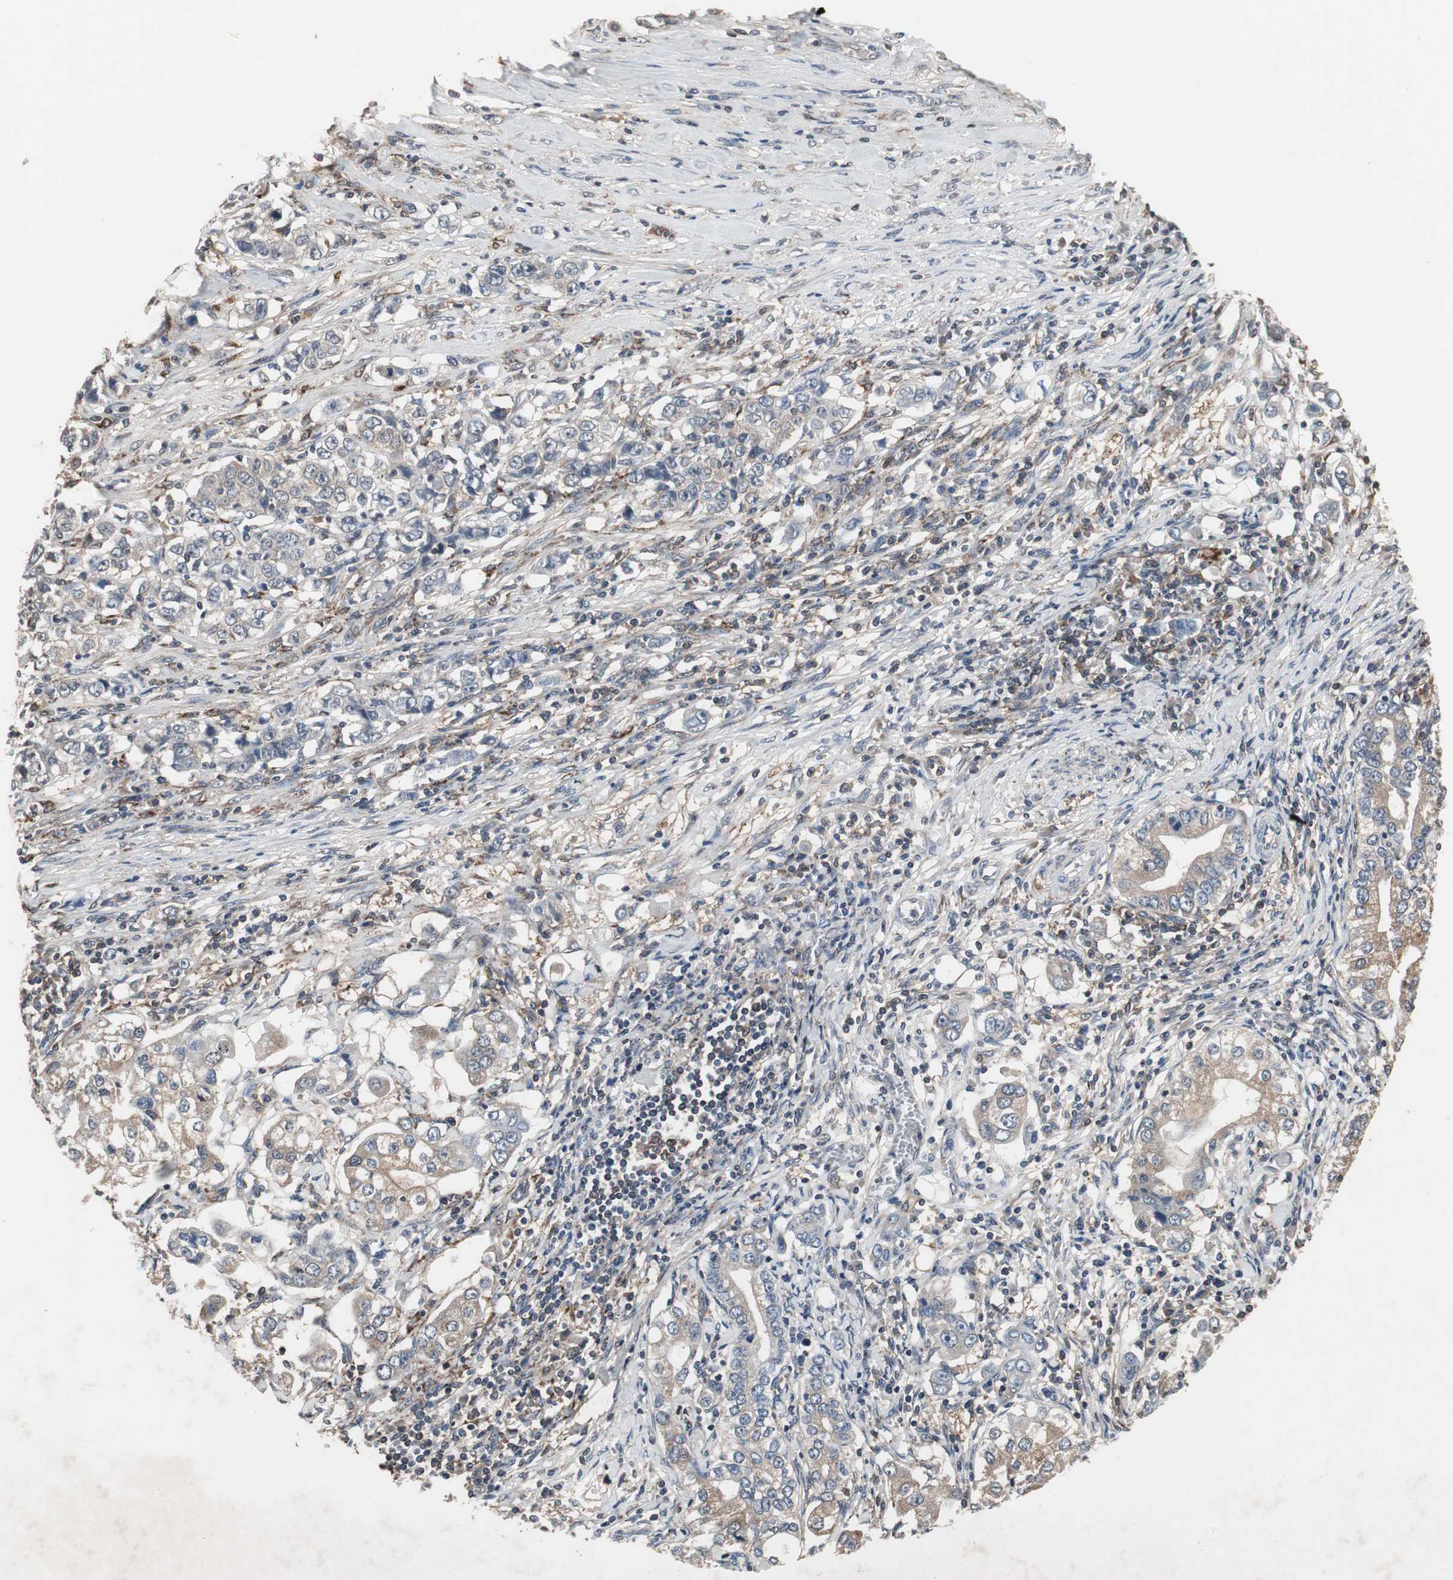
{"staining": {"intensity": "weak", "quantity": "25%-75%", "location": "cytoplasmic/membranous"}, "tissue": "stomach cancer", "cell_type": "Tumor cells", "image_type": "cancer", "snomed": [{"axis": "morphology", "description": "Adenocarcinoma, NOS"}, {"axis": "topography", "description": "Stomach, lower"}], "caption": "Protein analysis of adenocarcinoma (stomach) tissue demonstrates weak cytoplasmic/membranous positivity in about 25%-75% of tumor cells.", "gene": "ZSCAN22", "patient": {"sex": "female", "age": 72}}